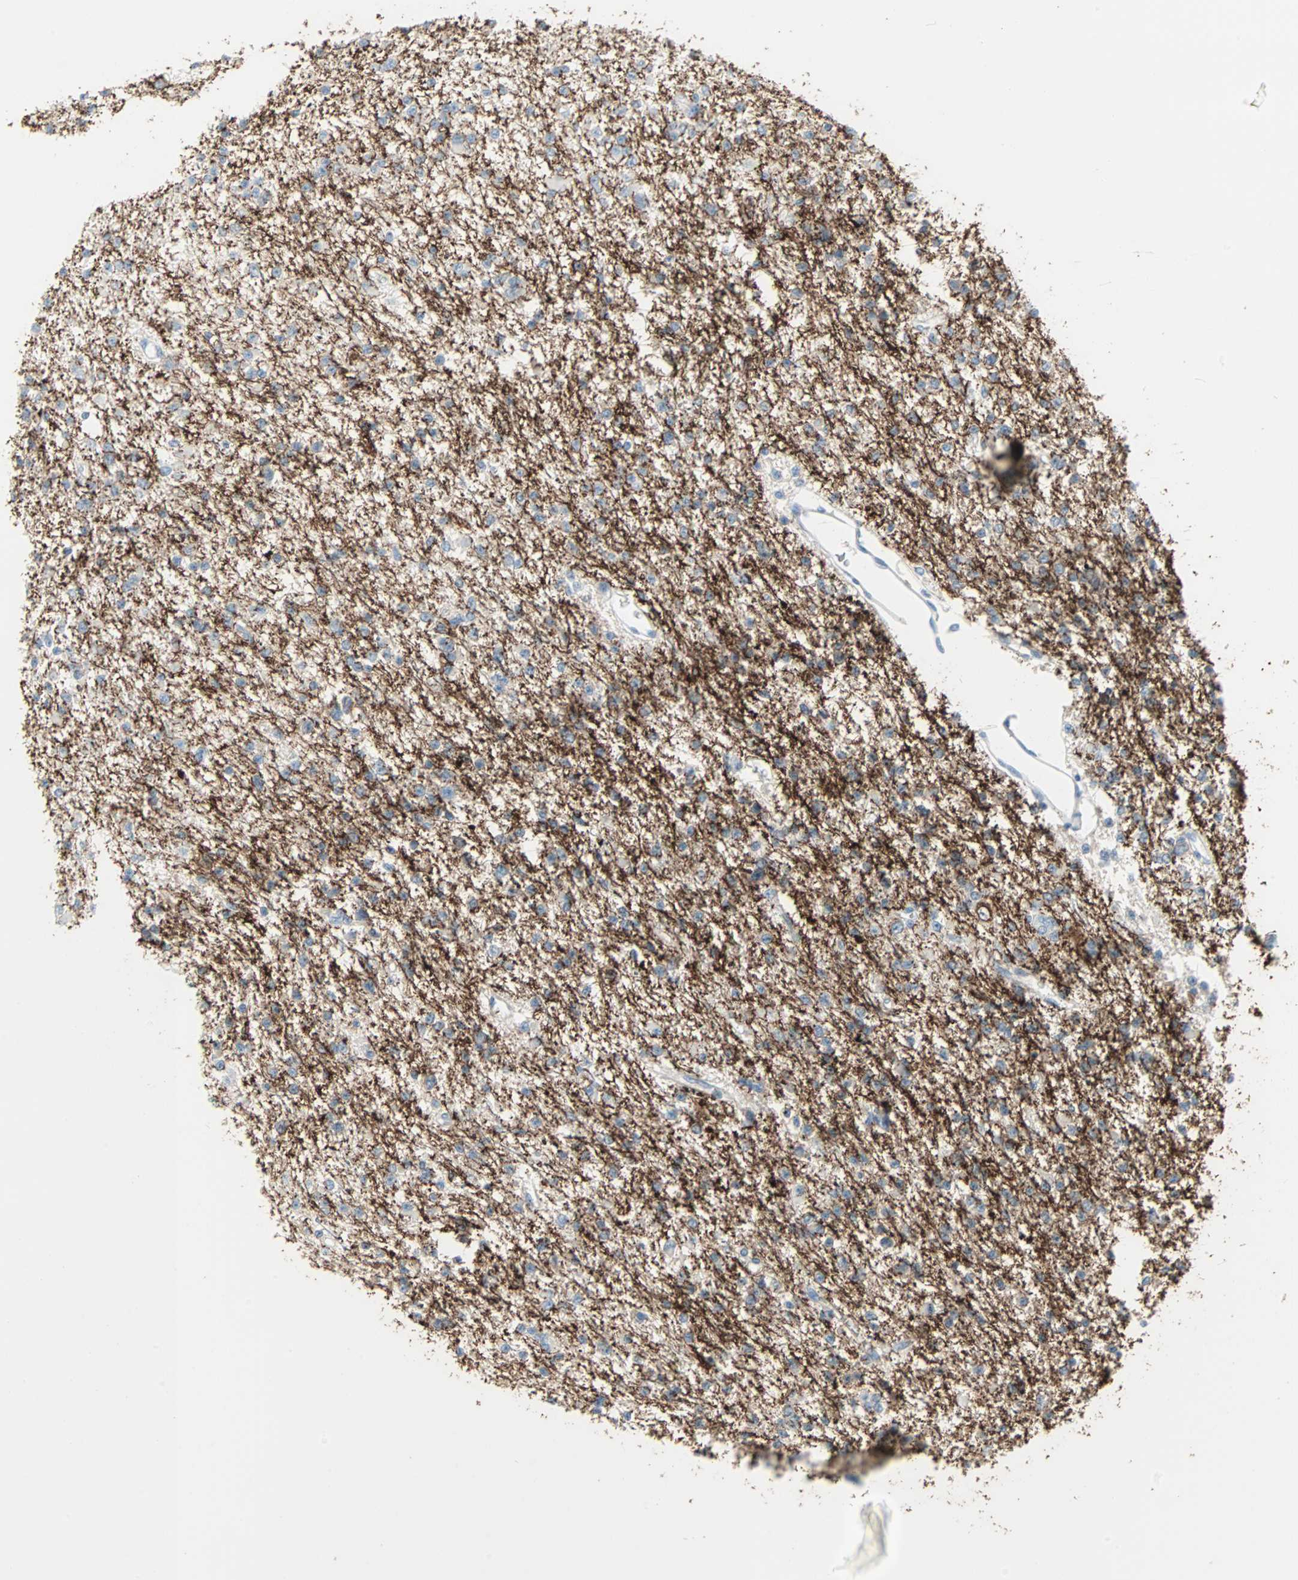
{"staining": {"intensity": "negative", "quantity": "none", "location": "none"}, "tissue": "glioma", "cell_type": "Tumor cells", "image_type": "cancer", "snomed": [{"axis": "morphology", "description": "Glioma, malignant, Low grade"}, {"axis": "topography", "description": "Brain"}], "caption": "Tumor cells show no significant expression in low-grade glioma (malignant).", "gene": "STX1A", "patient": {"sex": "female", "age": 22}}